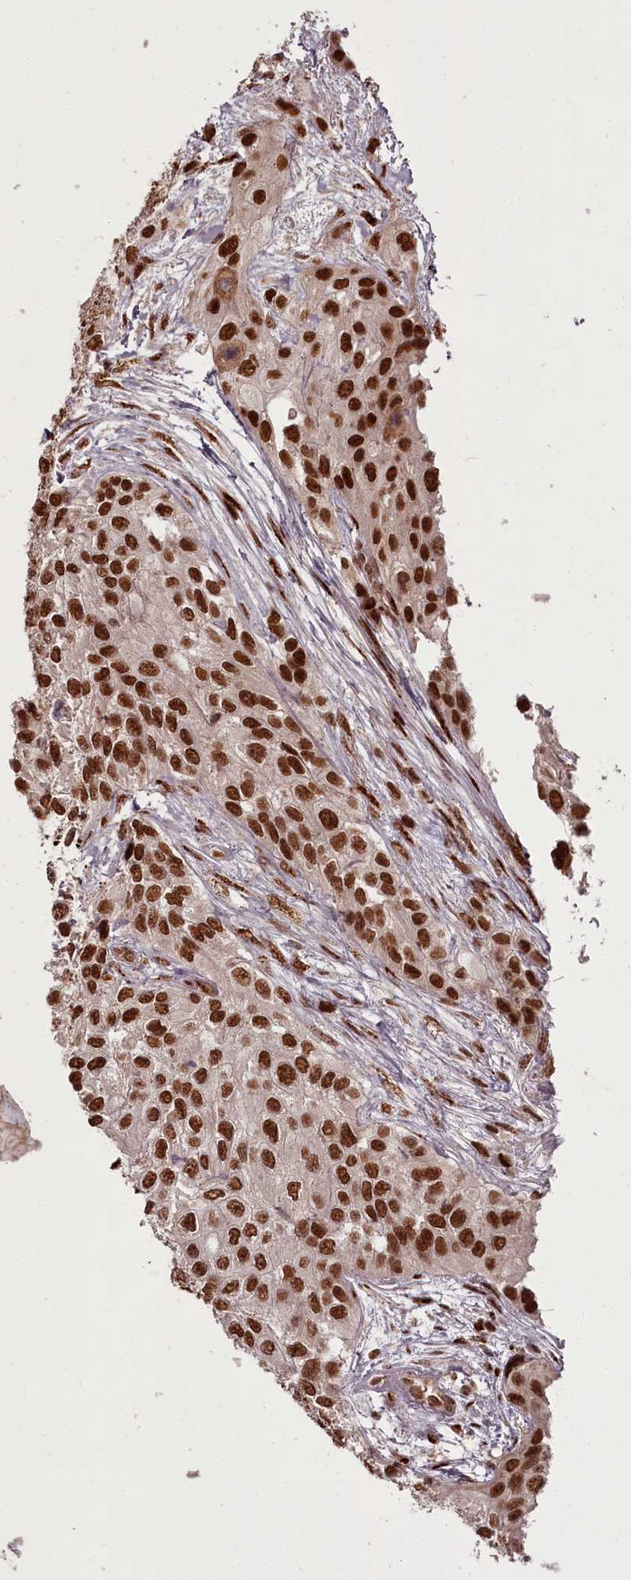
{"staining": {"intensity": "strong", "quantity": ">75%", "location": "nuclear"}, "tissue": "urothelial cancer", "cell_type": "Tumor cells", "image_type": "cancer", "snomed": [{"axis": "morphology", "description": "Normal tissue, NOS"}, {"axis": "morphology", "description": "Urothelial carcinoma, High grade"}, {"axis": "topography", "description": "Vascular tissue"}, {"axis": "topography", "description": "Urinary bladder"}], "caption": "Protein staining shows strong nuclear staining in about >75% of tumor cells in urothelial cancer.", "gene": "CEP83", "patient": {"sex": "female", "age": 56}}